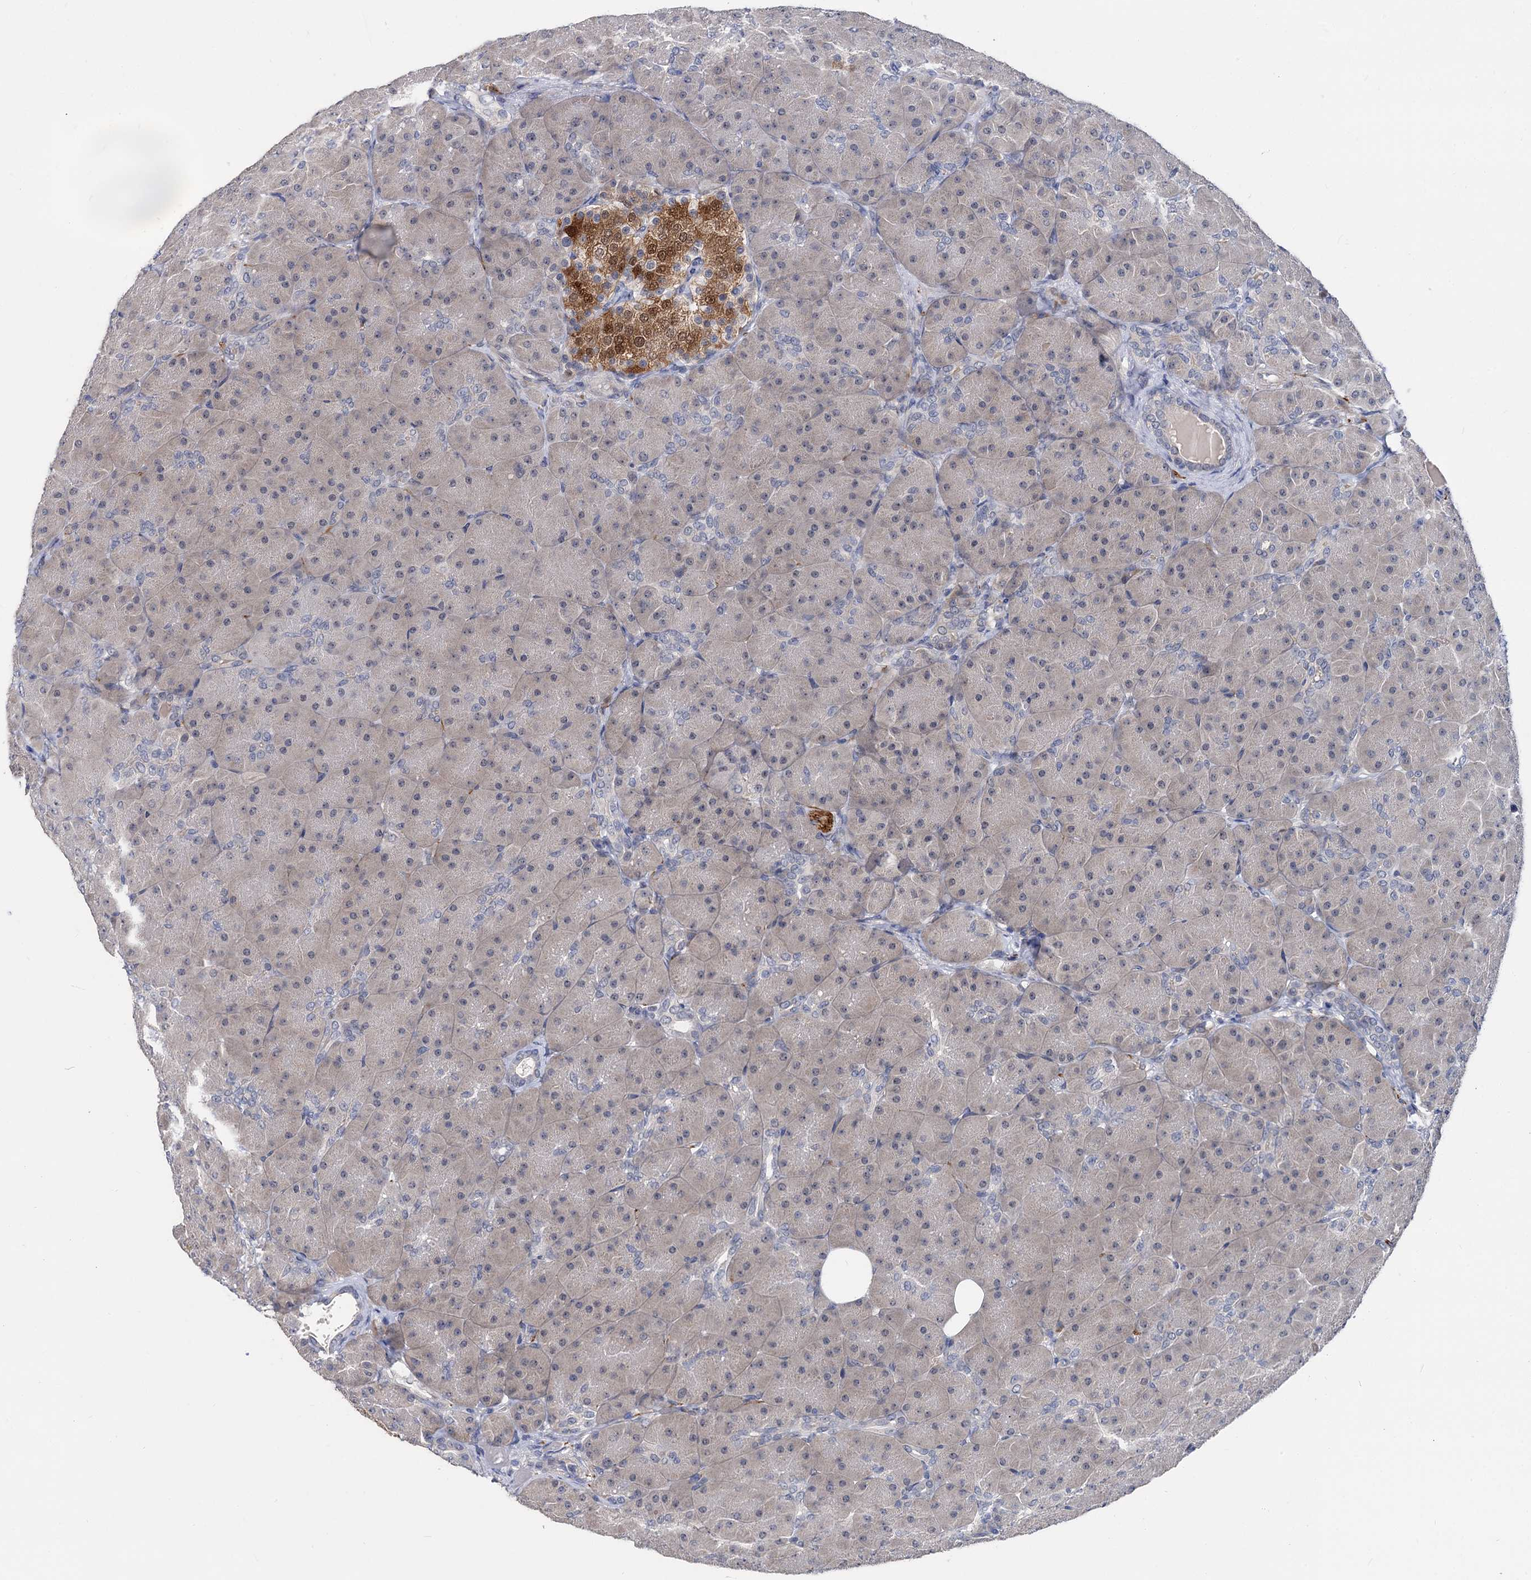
{"staining": {"intensity": "weak", "quantity": "<25%", "location": "cytoplasmic/membranous,nuclear"}, "tissue": "pancreas", "cell_type": "Exocrine glandular cells", "image_type": "normal", "snomed": [{"axis": "morphology", "description": "Normal tissue, NOS"}, {"axis": "topography", "description": "Pancreas"}], "caption": "Immunohistochemical staining of normal human pancreas displays no significant staining in exocrine glandular cells. (DAB (3,3'-diaminobenzidine) IHC visualized using brightfield microscopy, high magnification).", "gene": "CAPRIN2", "patient": {"sex": "male", "age": 66}}